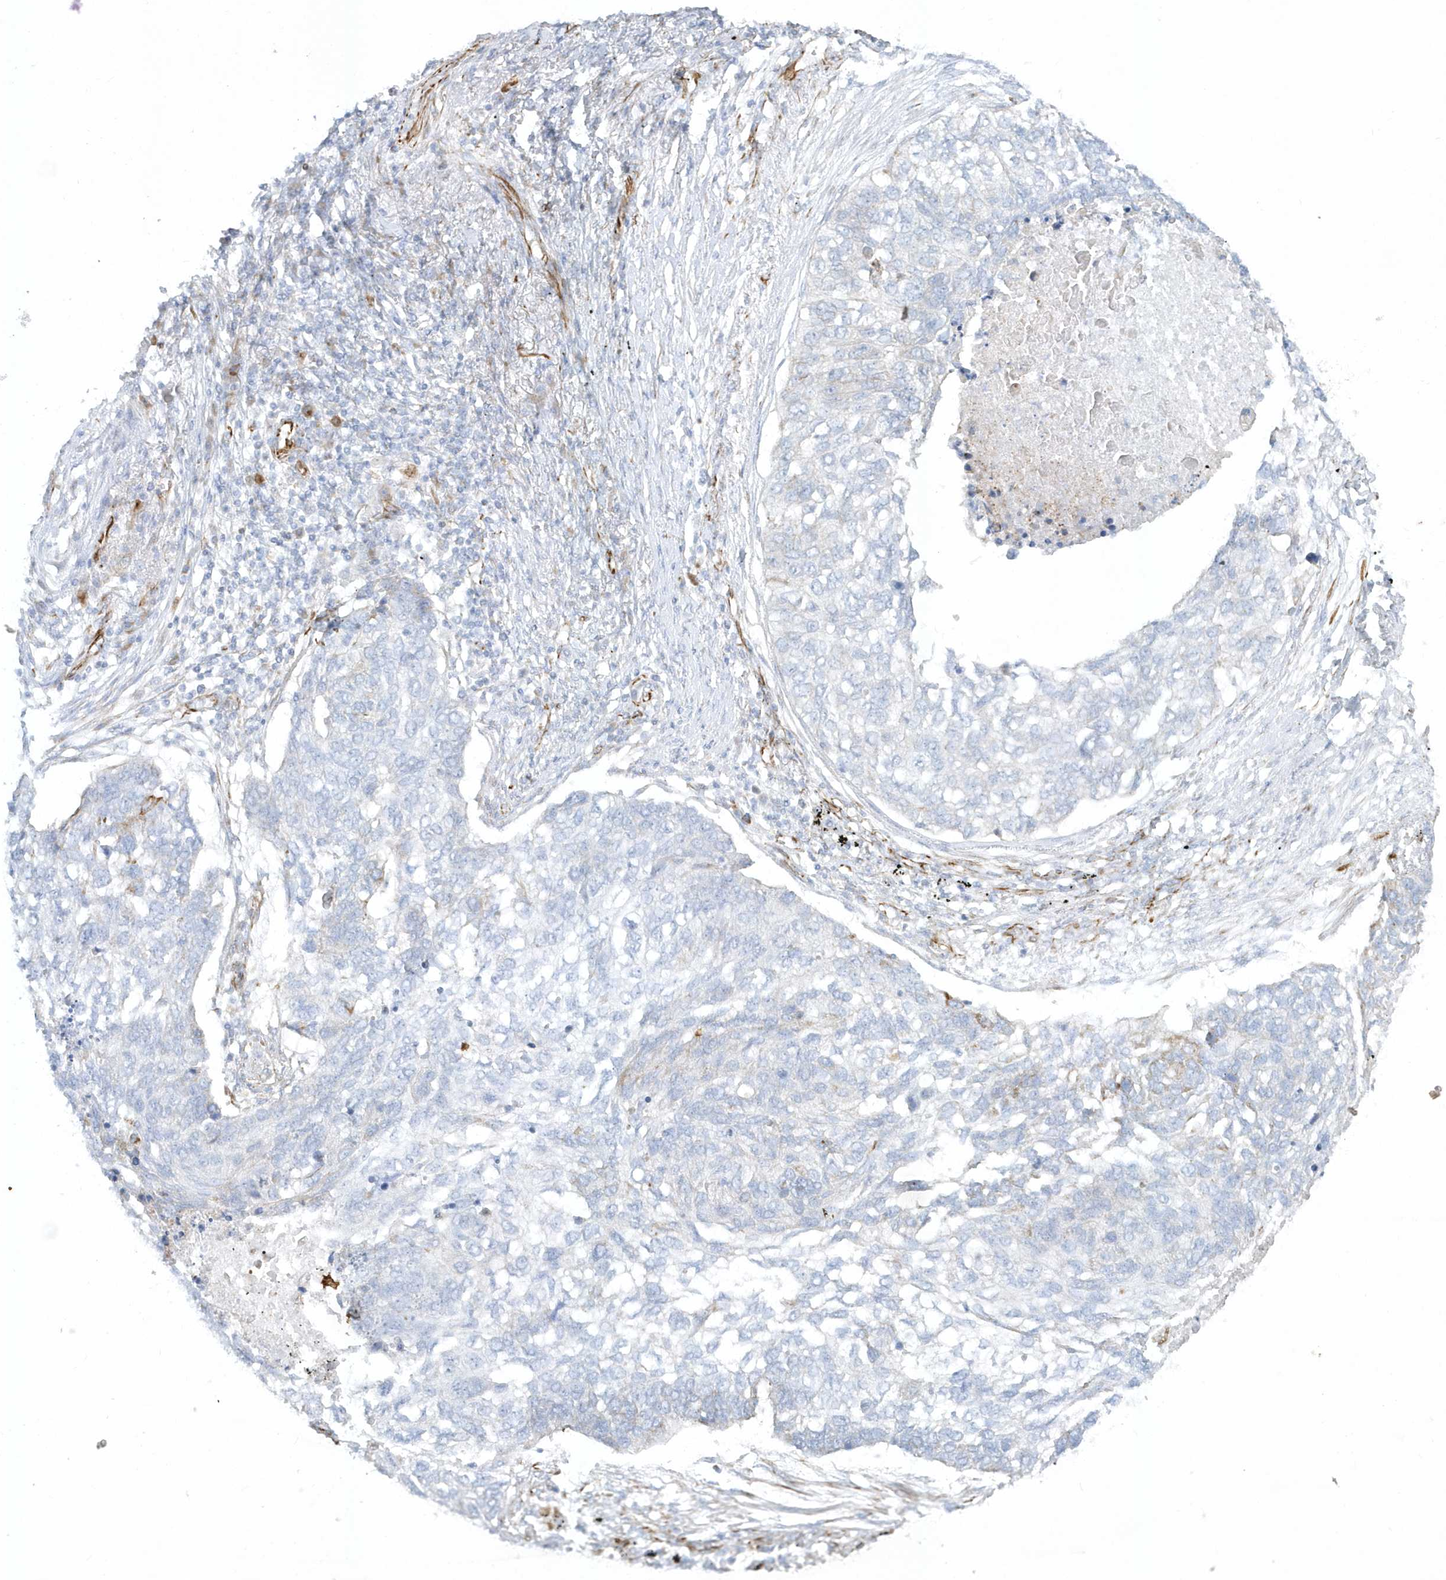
{"staining": {"intensity": "negative", "quantity": "none", "location": "none"}, "tissue": "lung cancer", "cell_type": "Tumor cells", "image_type": "cancer", "snomed": [{"axis": "morphology", "description": "Squamous cell carcinoma, NOS"}, {"axis": "topography", "description": "Lung"}], "caption": "Photomicrograph shows no protein expression in tumor cells of lung squamous cell carcinoma tissue.", "gene": "PPIL6", "patient": {"sex": "female", "age": 63}}